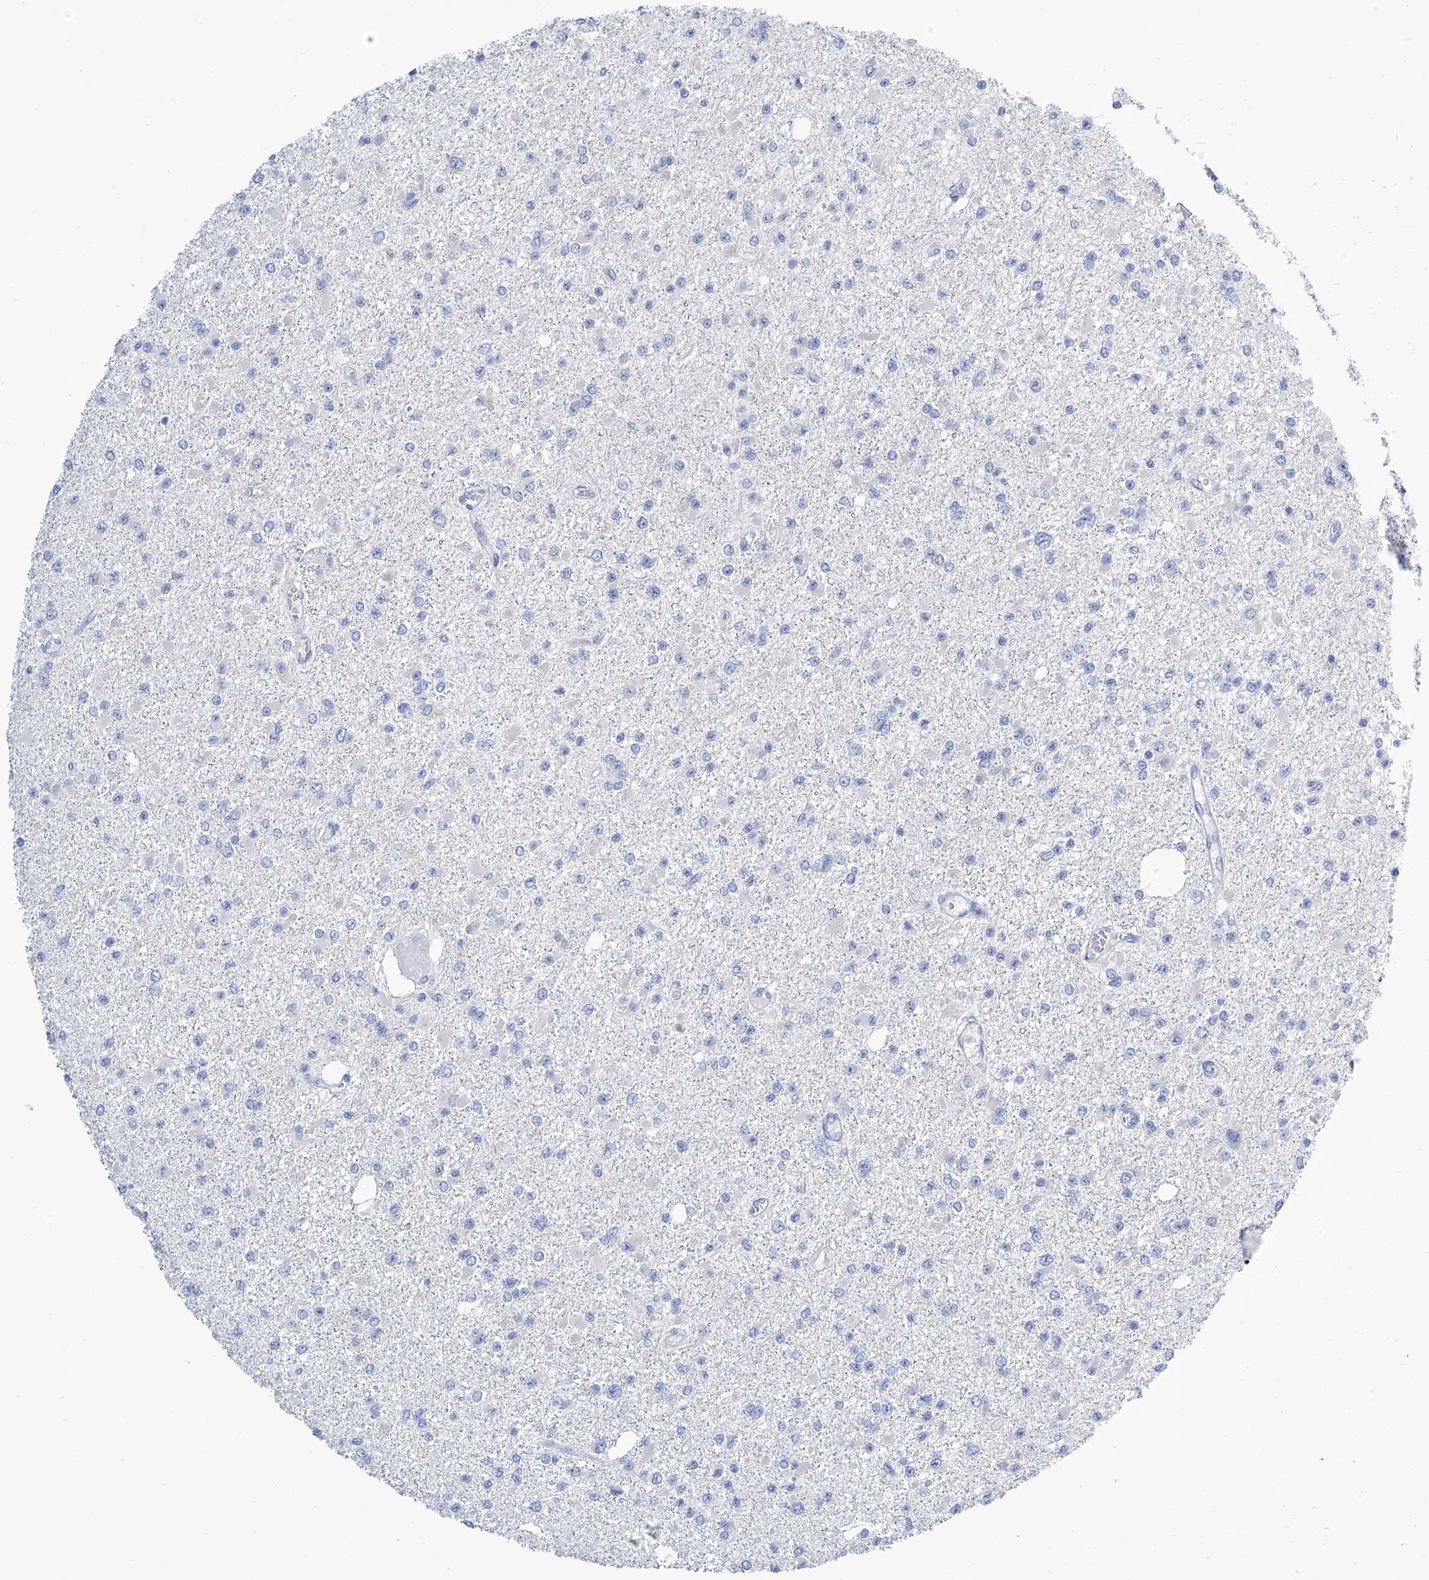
{"staining": {"intensity": "negative", "quantity": "none", "location": "none"}, "tissue": "glioma", "cell_type": "Tumor cells", "image_type": "cancer", "snomed": [{"axis": "morphology", "description": "Glioma, malignant, Low grade"}, {"axis": "topography", "description": "Brain"}], "caption": "Tumor cells show no significant staining in glioma. Nuclei are stained in blue.", "gene": "IMPA2", "patient": {"sex": "female", "age": 22}}